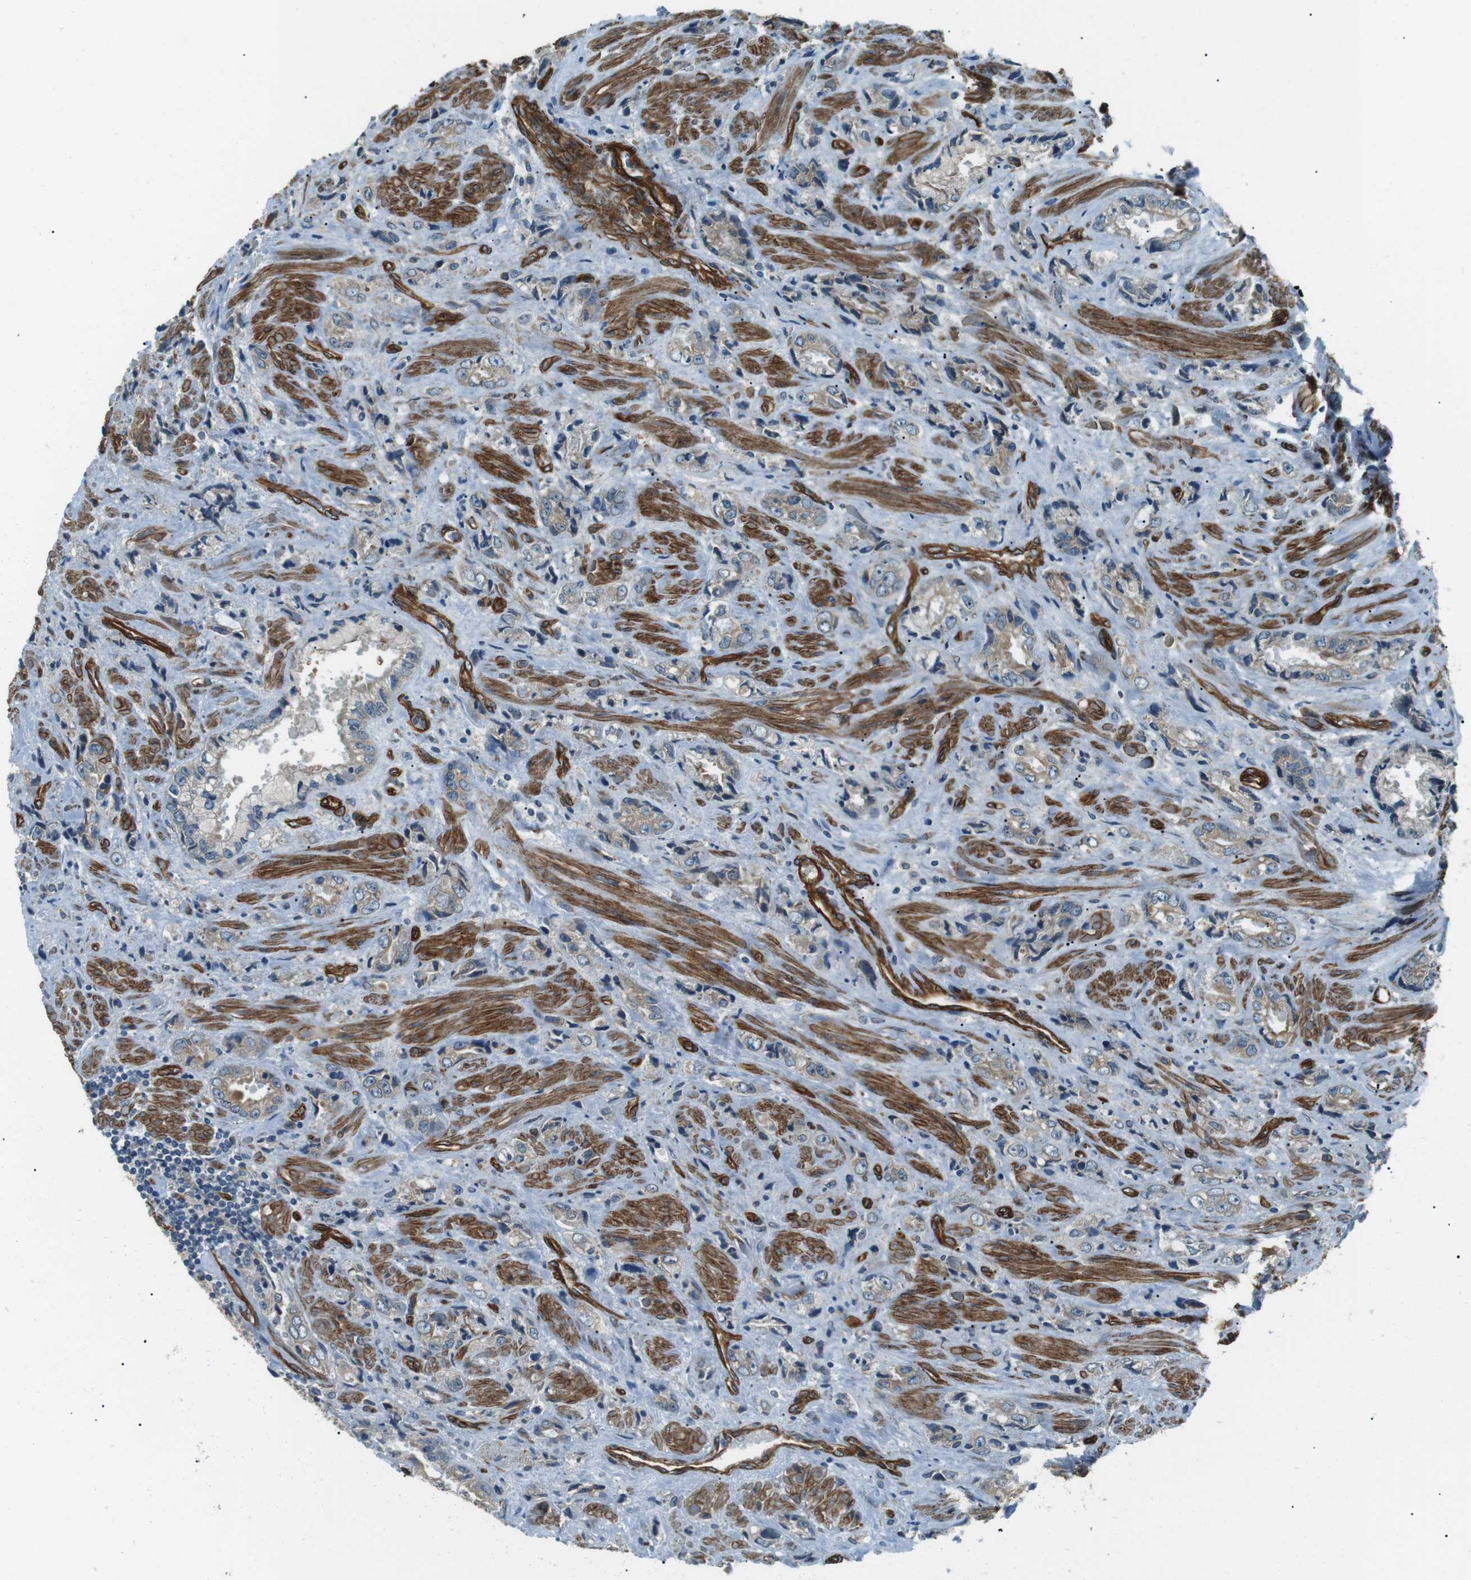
{"staining": {"intensity": "weak", "quantity": "25%-75%", "location": "cytoplasmic/membranous"}, "tissue": "prostate cancer", "cell_type": "Tumor cells", "image_type": "cancer", "snomed": [{"axis": "morphology", "description": "Adenocarcinoma, High grade"}, {"axis": "topography", "description": "Prostate"}], "caption": "Immunohistochemical staining of prostate cancer demonstrates low levels of weak cytoplasmic/membranous positivity in about 25%-75% of tumor cells.", "gene": "ODR4", "patient": {"sex": "male", "age": 61}}